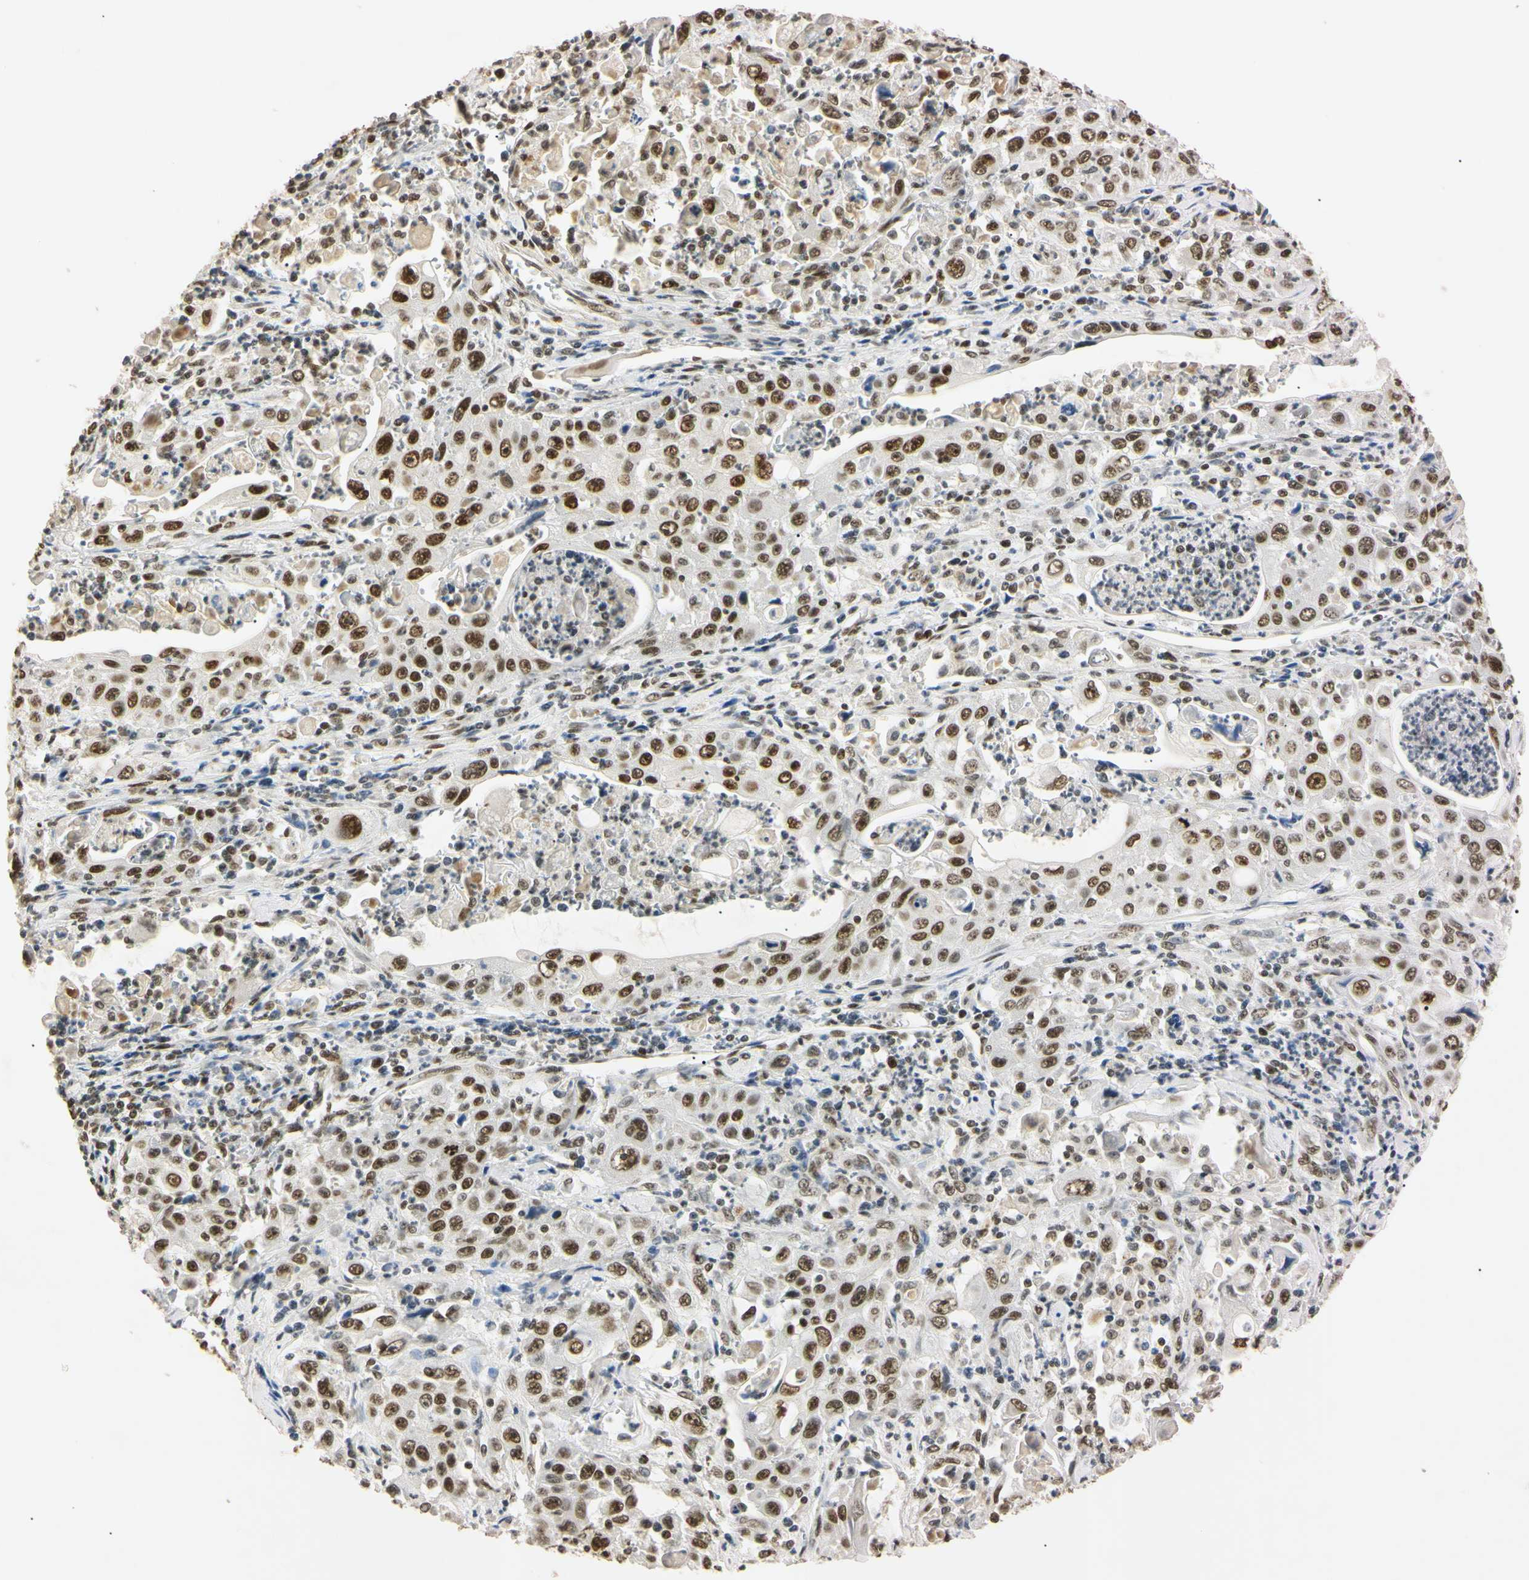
{"staining": {"intensity": "strong", "quantity": ">75%", "location": "nuclear"}, "tissue": "pancreatic cancer", "cell_type": "Tumor cells", "image_type": "cancer", "snomed": [{"axis": "morphology", "description": "Adenocarcinoma, NOS"}, {"axis": "topography", "description": "Pancreas"}], "caption": "Immunohistochemistry image of neoplastic tissue: pancreatic cancer stained using immunohistochemistry (IHC) shows high levels of strong protein expression localized specifically in the nuclear of tumor cells, appearing as a nuclear brown color.", "gene": "SMARCA5", "patient": {"sex": "male", "age": 70}}